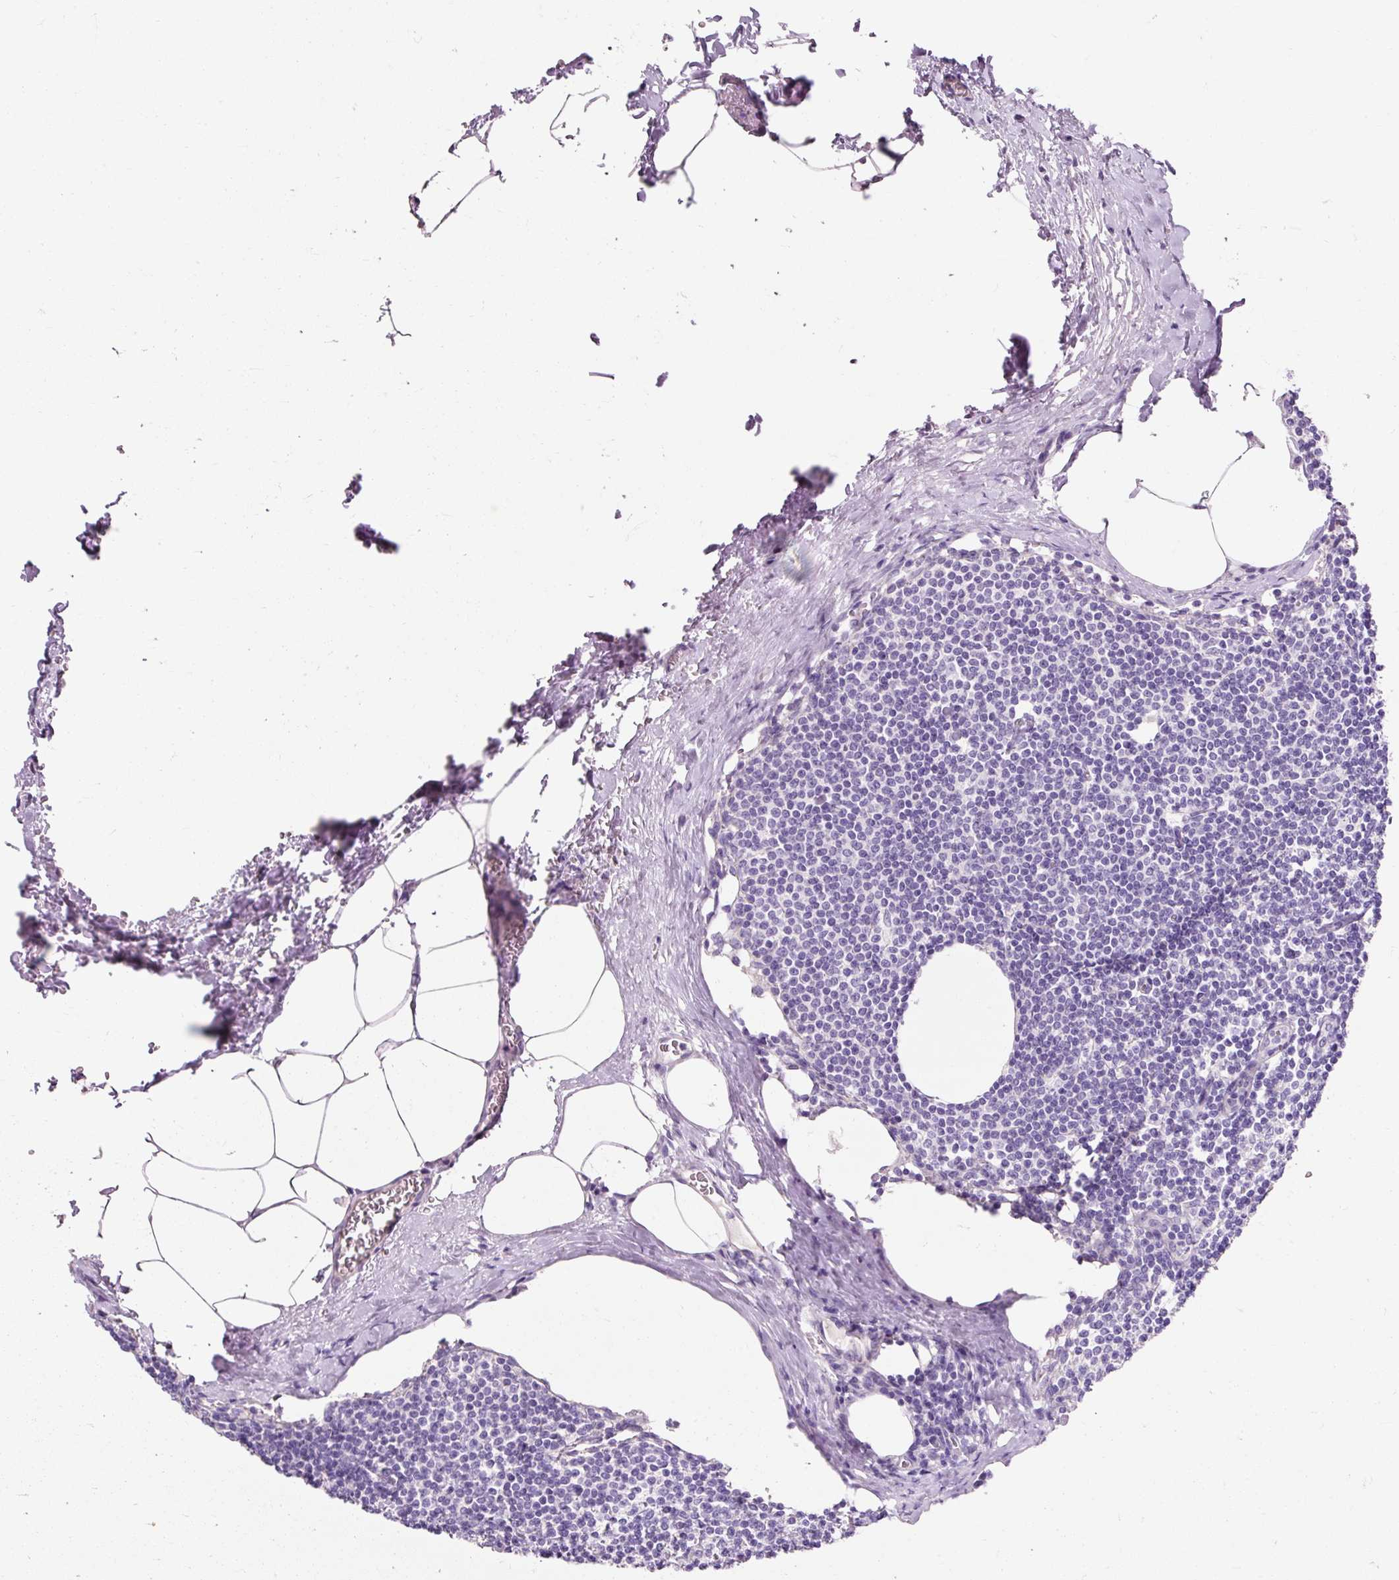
{"staining": {"intensity": "negative", "quantity": "none", "location": "none"}, "tissue": "lymph node", "cell_type": "Germinal center cells", "image_type": "normal", "snomed": [{"axis": "morphology", "description": "Normal tissue, NOS"}, {"axis": "topography", "description": "Lymph node"}], "caption": "Immunohistochemical staining of normal lymph node shows no significant expression in germinal center cells. (DAB (3,3'-diaminobenzidine) IHC visualized using brightfield microscopy, high magnification).", "gene": "TMEM213", "patient": {"sex": "female", "age": 59}}